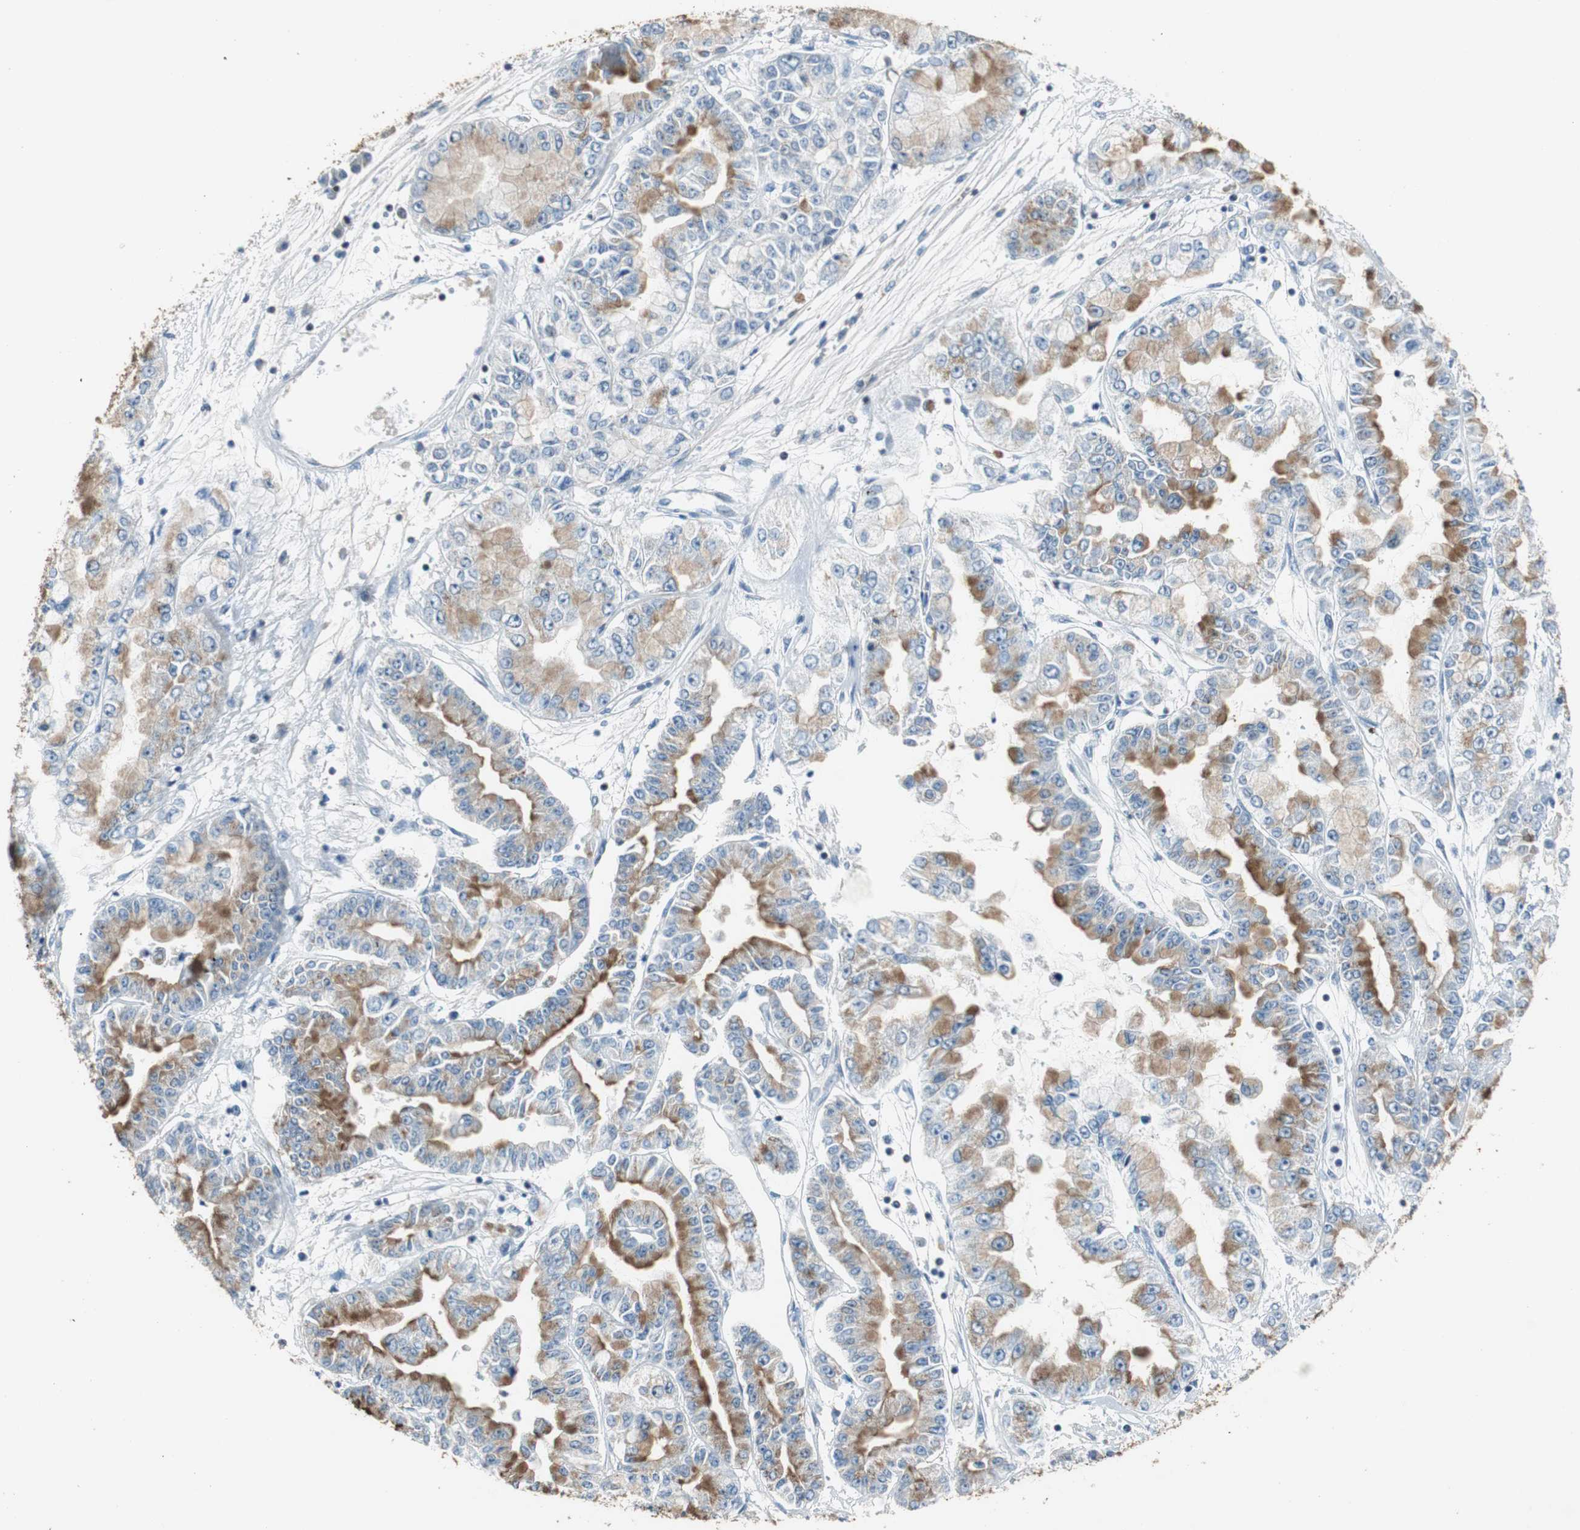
{"staining": {"intensity": "weak", "quantity": ">75%", "location": "cytoplasmic/membranous"}, "tissue": "liver cancer", "cell_type": "Tumor cells", "image_type": "cancer", "snomed": [{"axis": "morphology", "description": "Cholangiocarcinoma"}, {"axis": "topography", "description": "Liver"}], "caption": "This image displays liver cholangiocarcinoma stained with immunohistochemistry (IHC) to label a protein in brown. The cytoplasmic/membranous of tumor cells show weak positivity for the protein. Nuclei are counter-stained blue.", "gene": "GSDMD", "patient": {"sex": "female", "age": 79}}